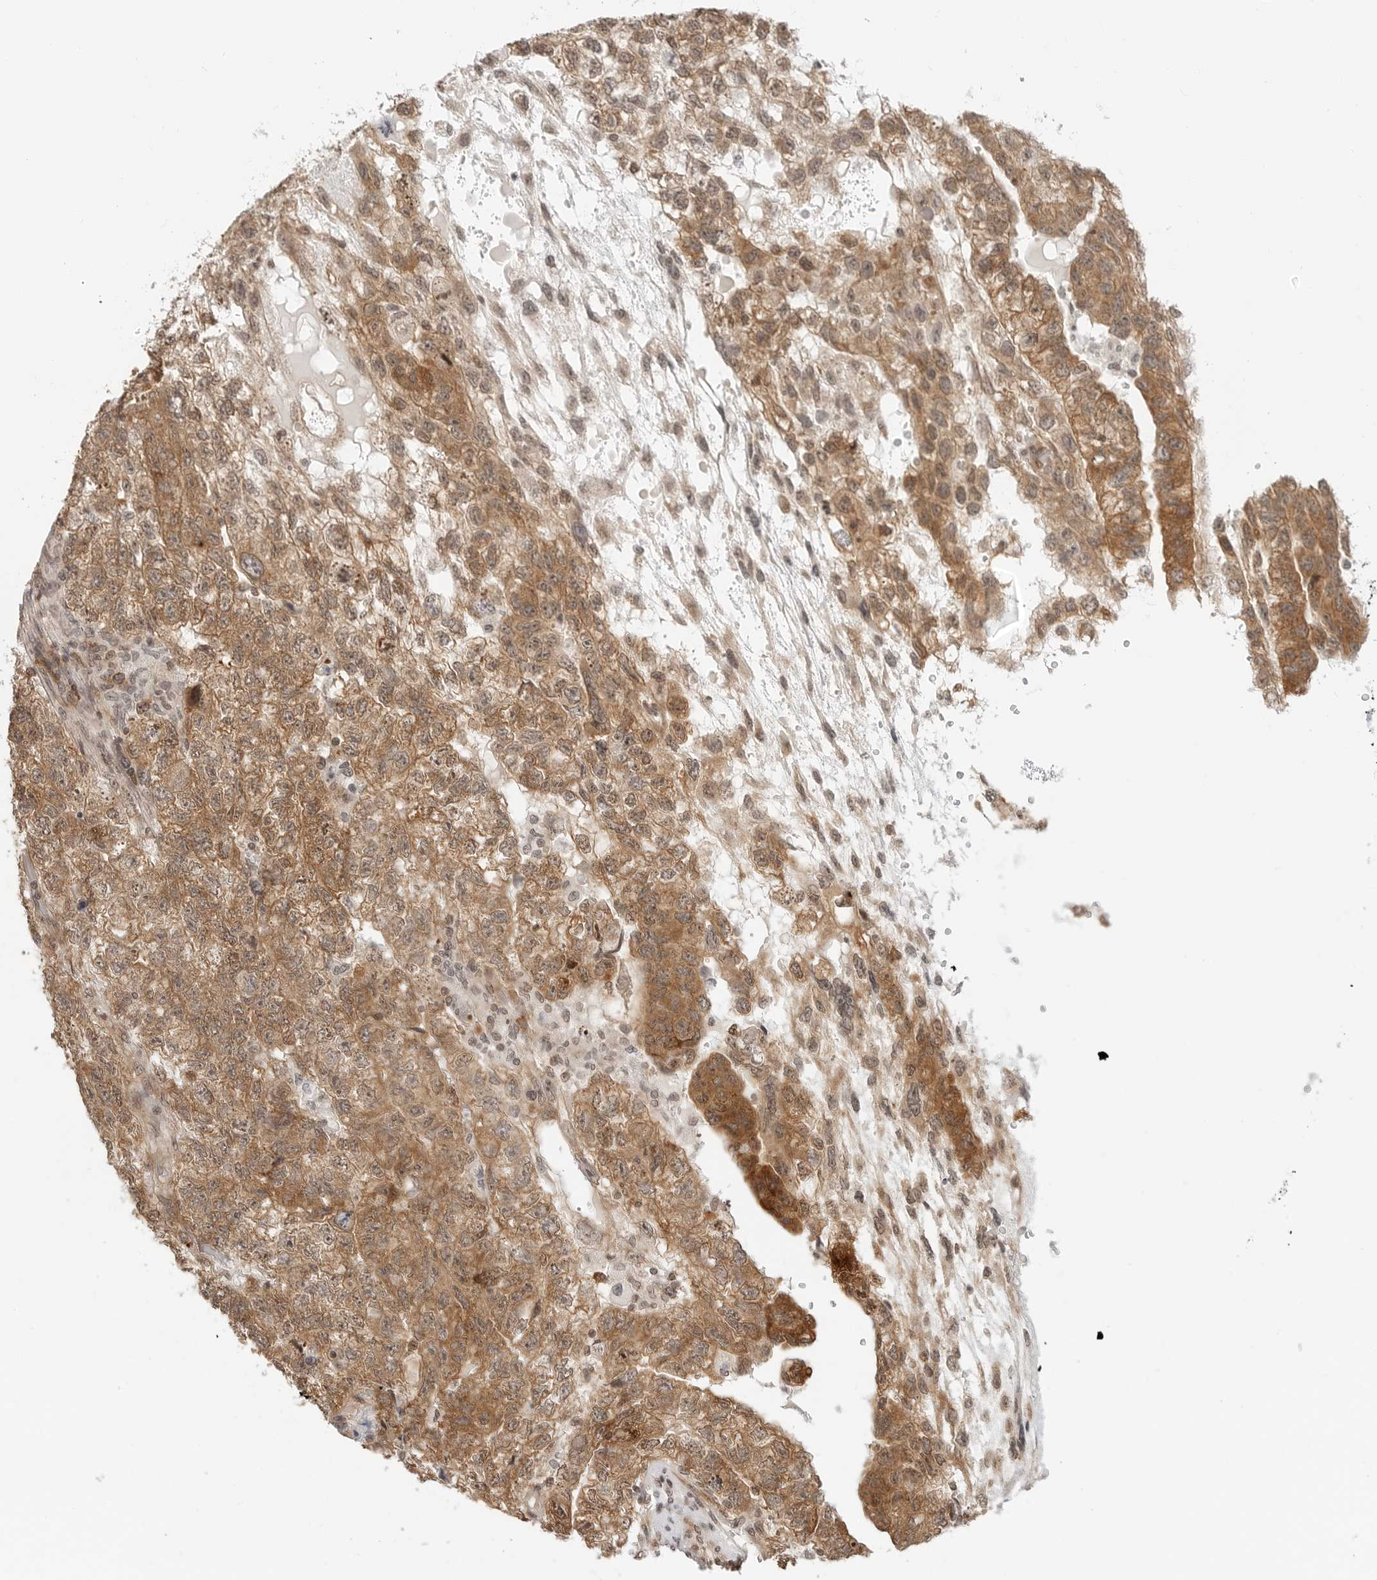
{"staining": {"intensity": "moderate", "quantity": ">75%", "location": "cytoplasmic/membranous"}, "tissue": "testis cancer", "cell_type": "Tumor cells", "image_type": "cancer", "snomed": [{"axis": "morphology", "description": "Carcinoma, Embryonal, NOS"}, {"axis": "topography", "description": "Testis"}], "caption": "Protein staining of testis cancer (embryonal carcinoma) tissue demonstrates moderate cytoplasmic/membranous staining in about >75% of tumor cells.", "gene": "METAP1", "patient": {"sex": "male", "age": 36}}